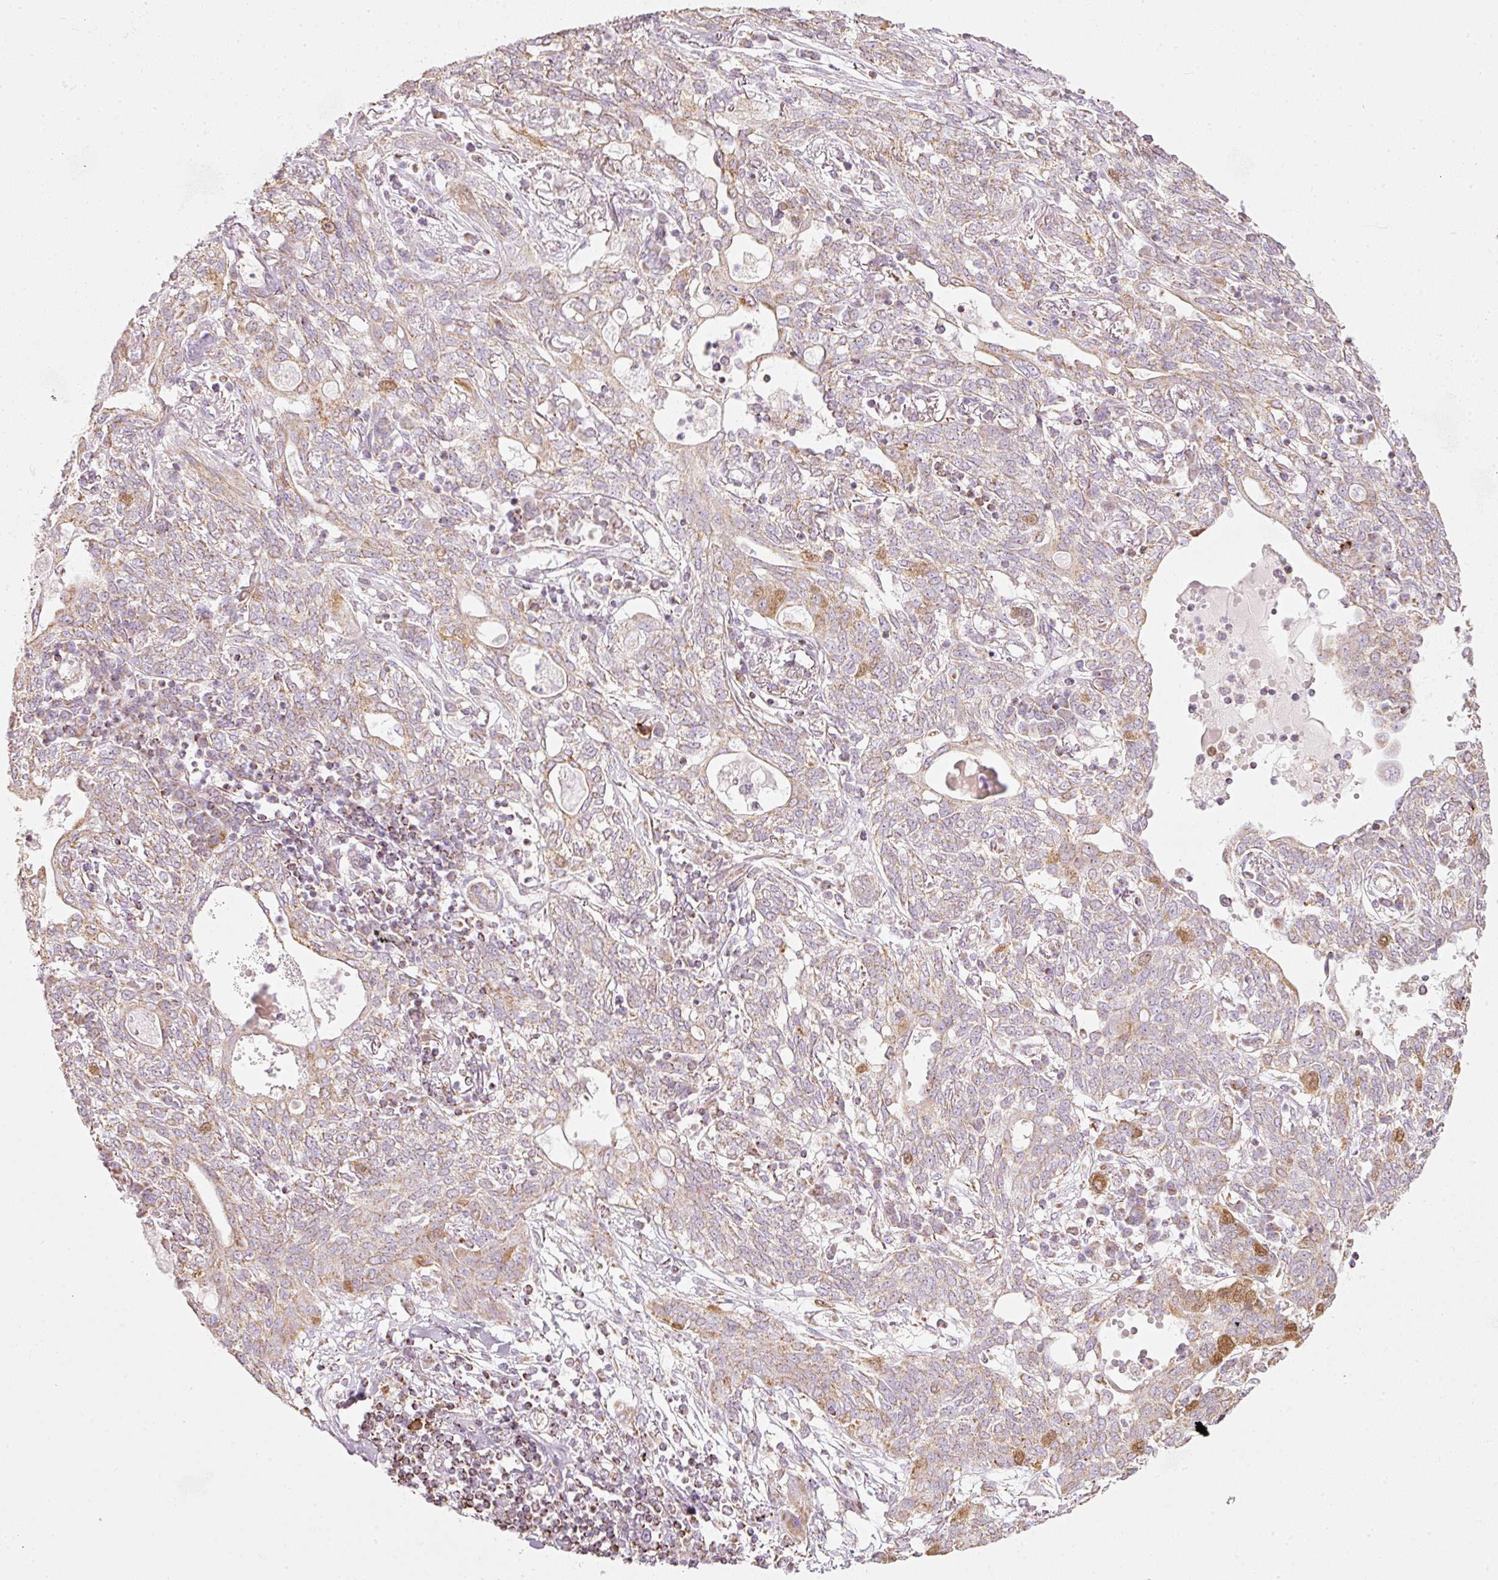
{"staining": {"intensity": "moderate", "quantity": "25%-75%", "location": "cytoplasmic/membranous,nuclear"}, "tissue": "lung cancer", "cell_type": "Tumor cells", "image_type": "cancer", "snomed": [{"axis": "morphology", "description": "Squamous cell carcinoma, NOS"}, {"axis": "topography", "description": "Lung"}], "caption": "Lung cancer stained with a brown dye displays moderate cytoplasmic/membranous and nuclear positive expression in approximately 25%-75% of tumor cells.", "gene": "DUT", "patient": {"sex": "female", "age": 70}}